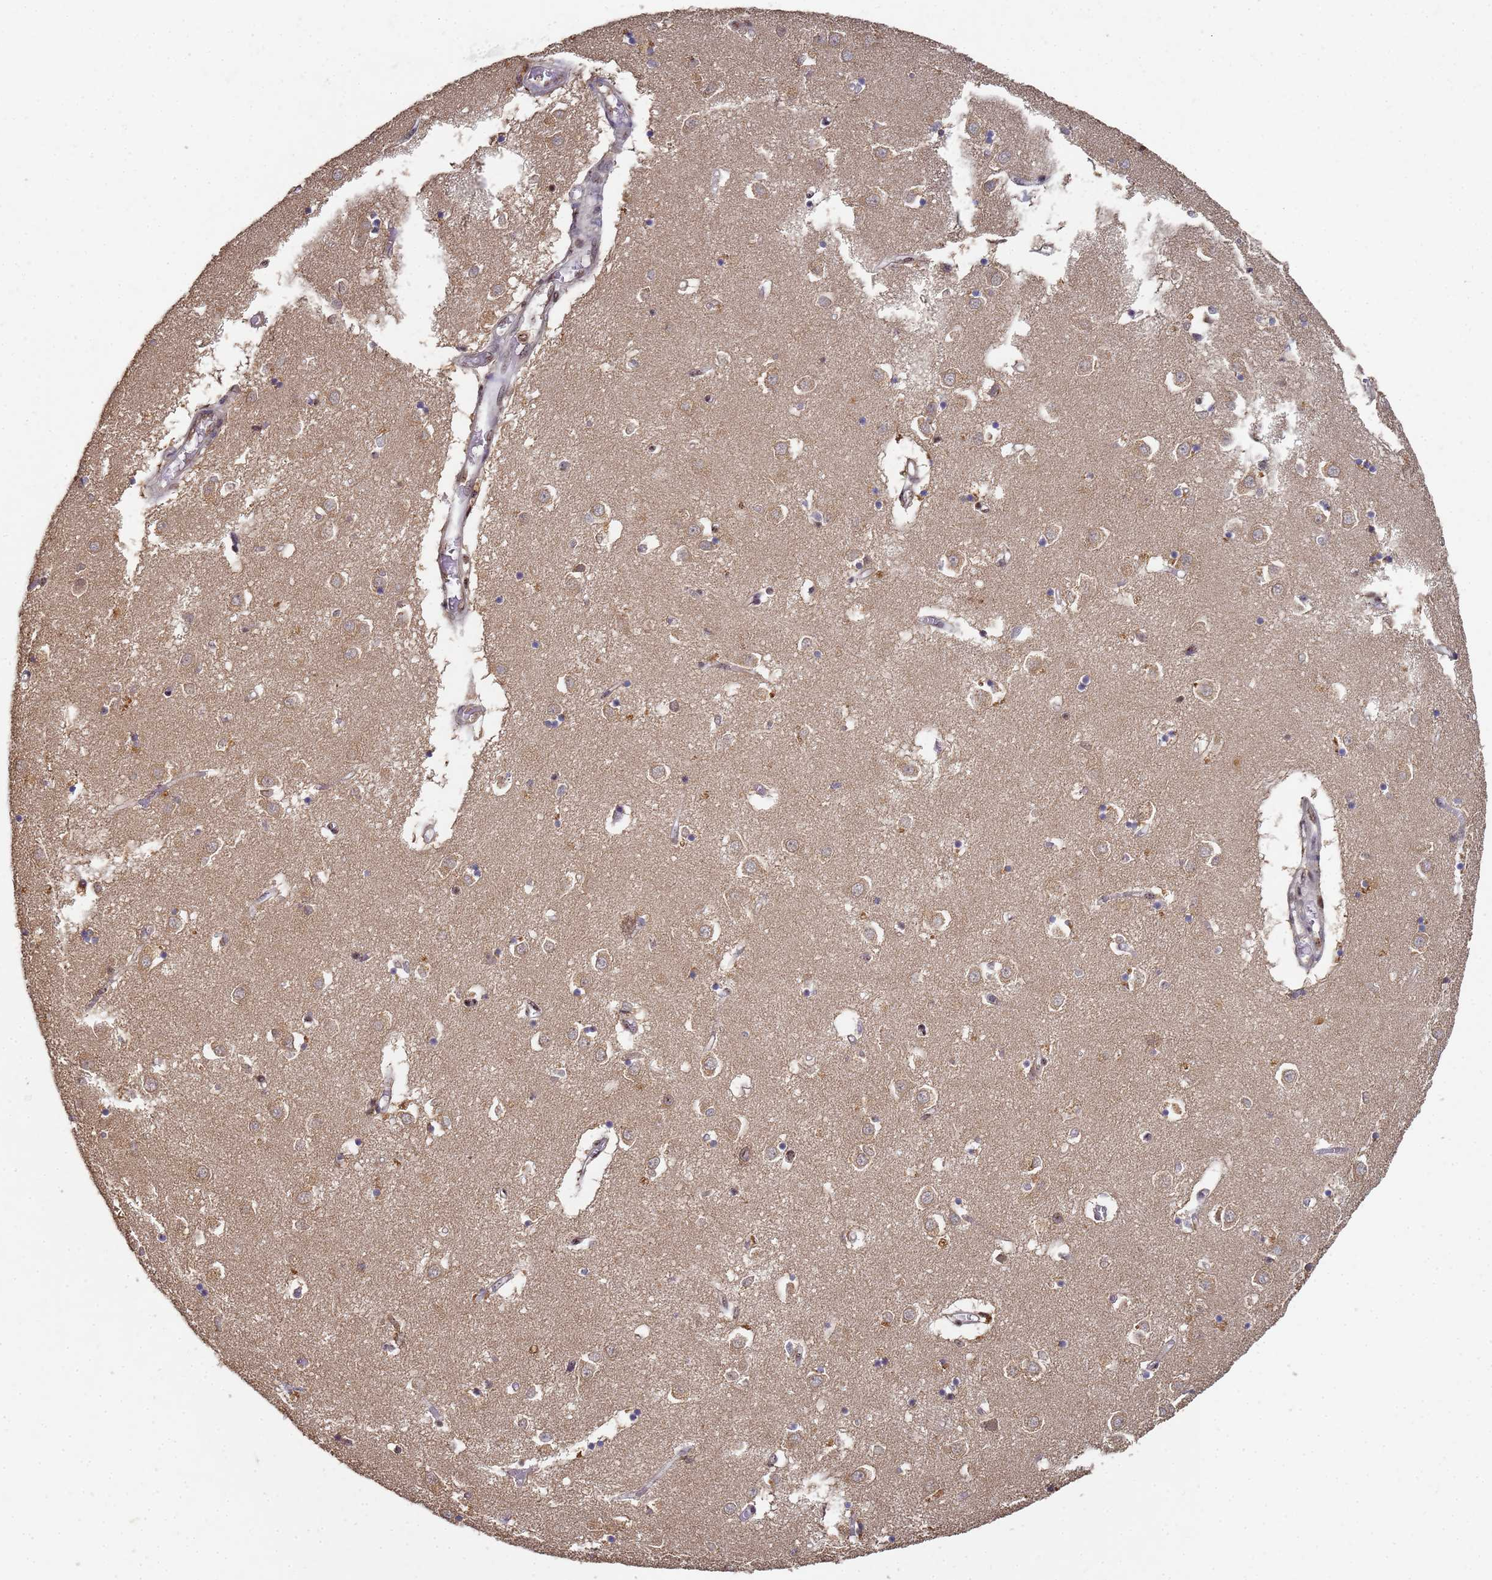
{"staining": {"intensity": "moderate", "quantity": "25%-75%", "location": "cytoplasmic/membranous"}, "tissue": "caudate", "cell_type": "Glial cells", "image_type": "normal", "snomed": [{"axis": "morphology", "description": "Normal tissue, NOS"}, {"axis": "topography", "description": "Lateral ventricle wall"}], "caption": "A medium amount of moderate cytoplasmic/membranous staining is appreciated in approximately 25%-75% of glial cells in normal caudate. The staining was performed using DAB to visualize the protein expression in brown, while the nuclei were stained in blue with hematoxylin (Magnification: 20x).", "gene": "SECISBP2", "patient": {"sex": "male", "age": 70}}